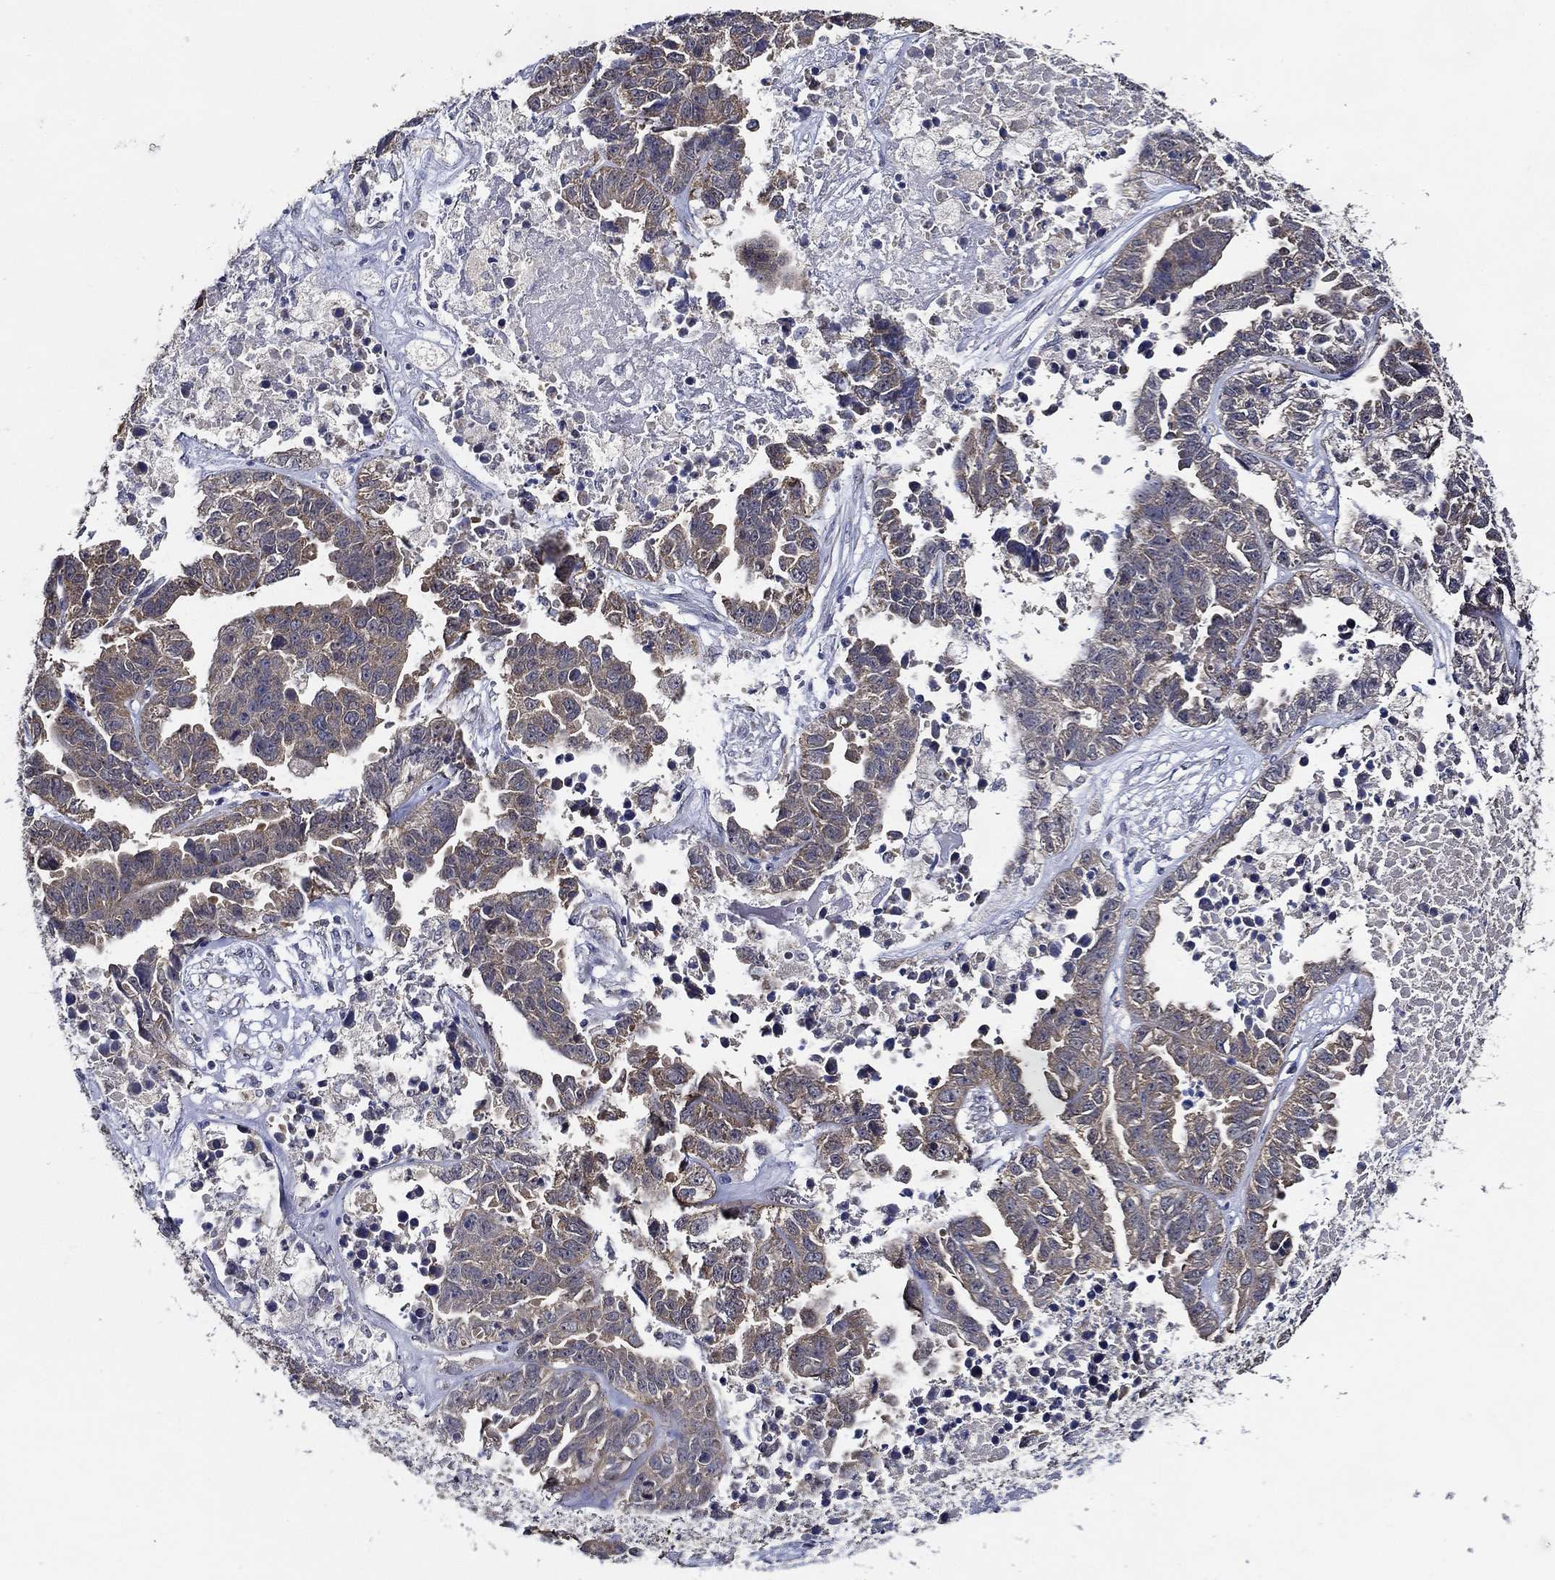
{"staining": {"intensity": "weak", "quantity": "25%-75%", "location": "cytoplasmic/membranous"}, "tissue": "ovarian cancer", "cell_type": "Tumor cells", "image_type": "cancer", "snomed": [{"axis": "morphology", "description": "Cystadenocarcinoma, serous, NOS"}, {"axis": "topography", "description": "Ovary"}], "caption": "Immunohistochemical staining of ovarian serous cystadenocarcinoma shows weak cytoplasmic/membranous protein staining in approximately 25%-75% of tumor cells.", "gene": "WDR53", "patient": {"sex": "female", "age": 87}}